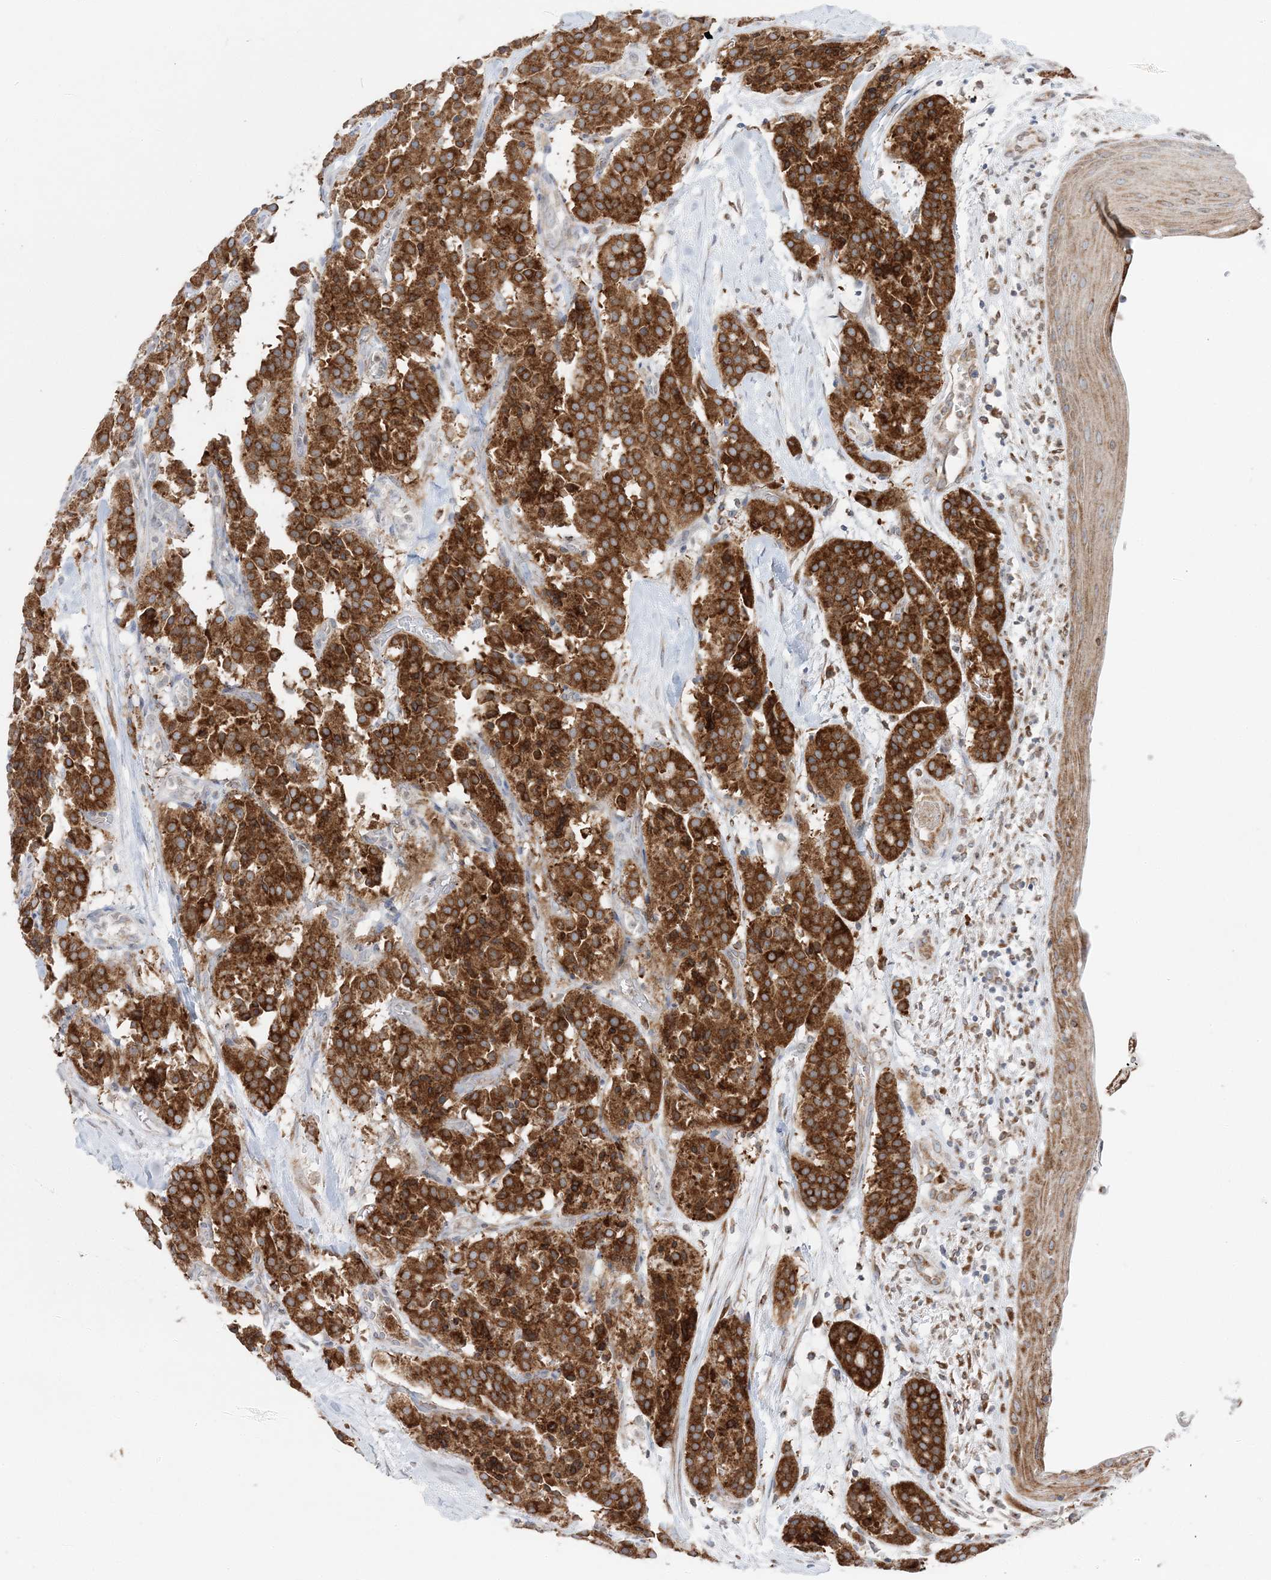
{"staining": {"intensity": "strong", "quantity": ">75%", "location": "cytoplasmic/membranous"}, "tissue": "carcinoid", "cell_type": "Tumor cells", "image_type": "cancer", "snomed": [{"axis": "morphology", "description": "Carcinoid, malignant, NOS"}, {"axis": "topography", "description": "Lung"}], "caption": "Immunohistochemistry (IHC) micrograph of malignant carcinoid stained for a protein (brown), which shows high levels of strong cytoplasmic/membranous staining in approximately >75% of tumor cells.", "gene": "TMED10", "patient": {"sex": "male", "age": 30}}